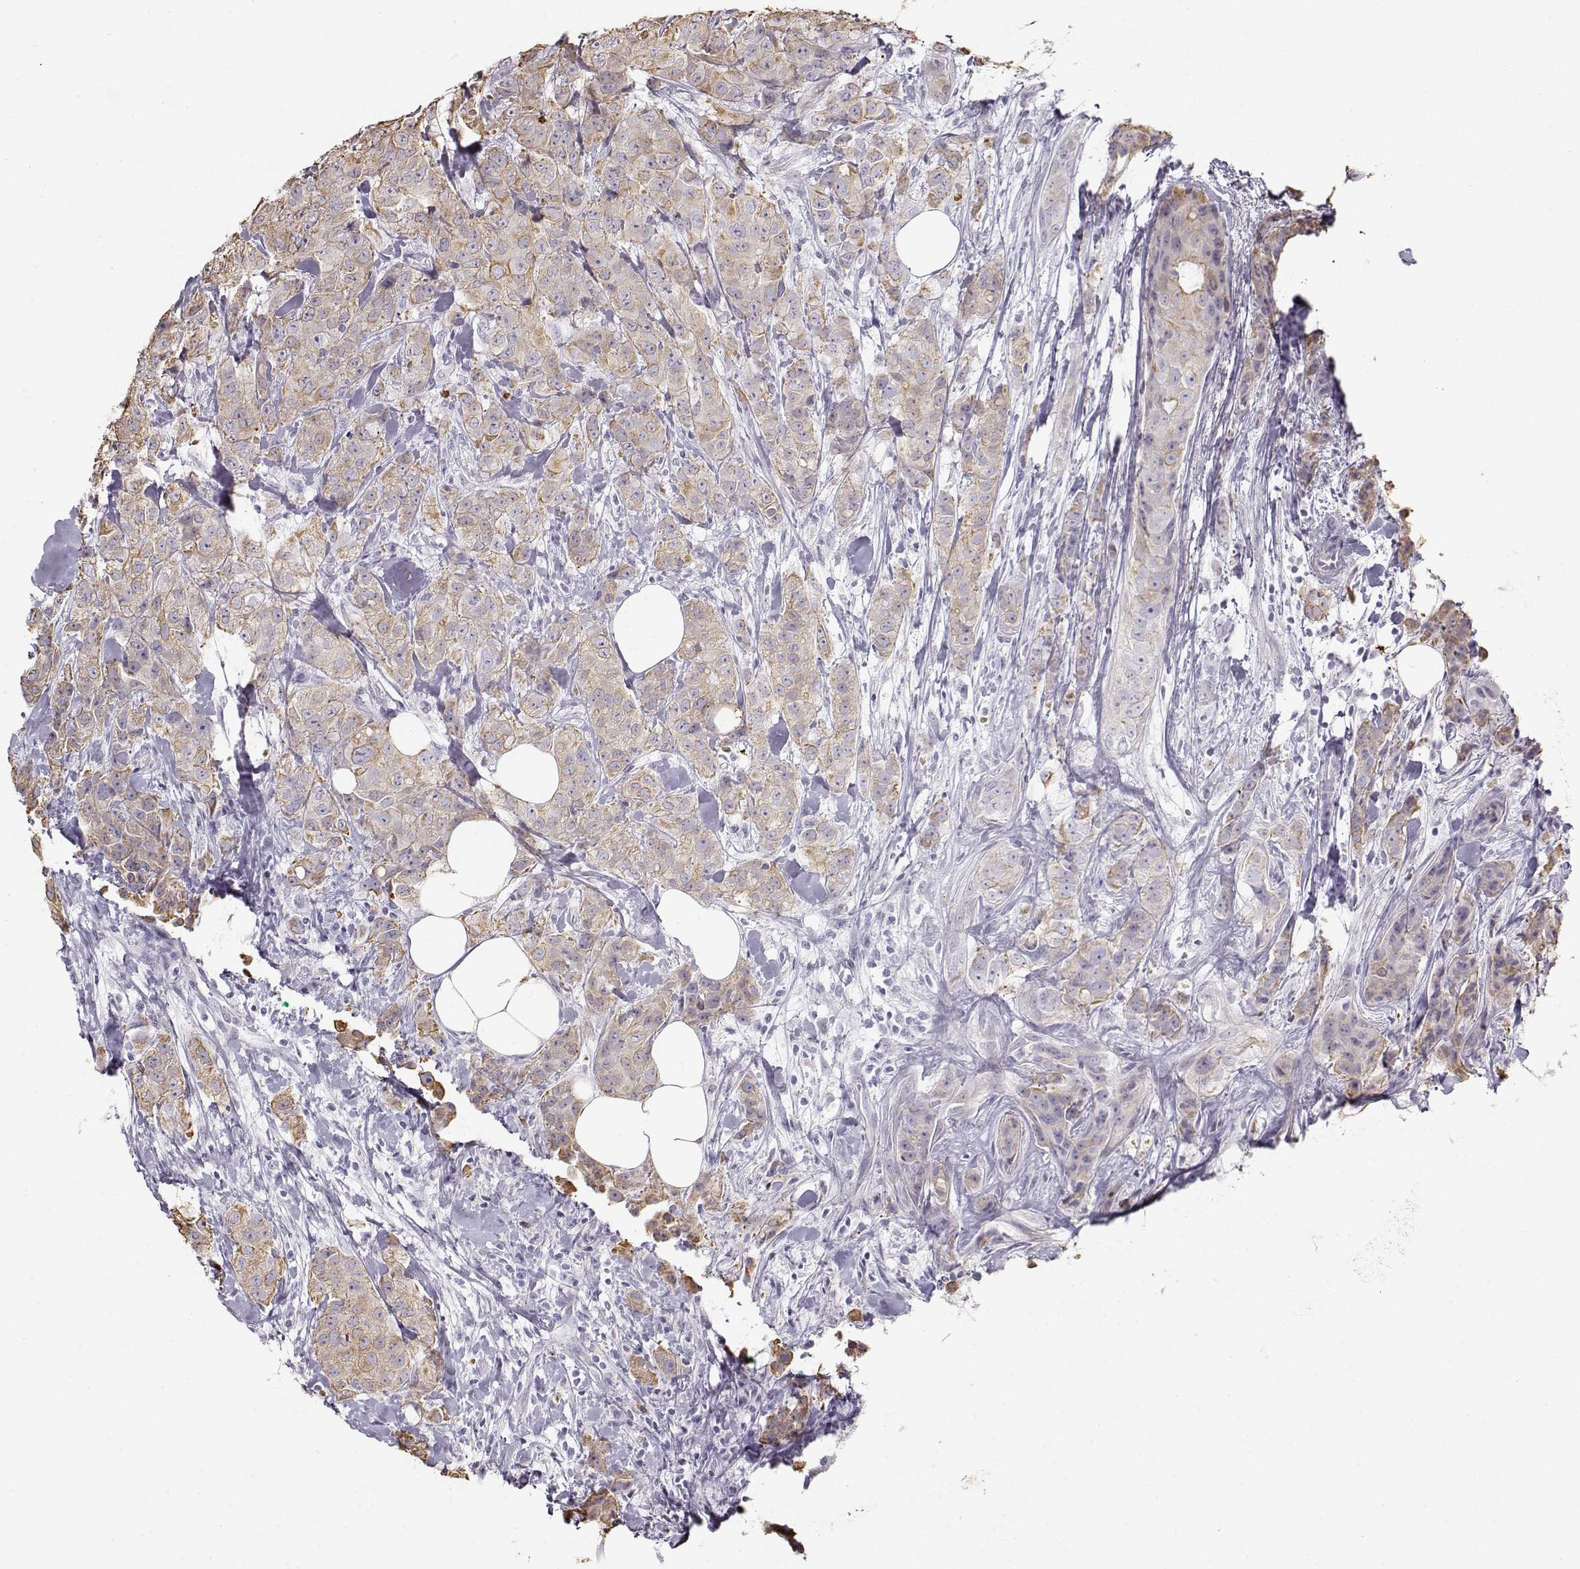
{"staining": {"intensity": "weak", "quantity": ">75%", "location": "cytoplasmic/membranous"}, "tissue": "breast cancer", "cell_type": "Tumor cells", "image_type": "cancer", "snomed": [{"axis": "morphology", "description": "Duct carcinoma"}, {"axis": "topography", "description": "Breast"}], "caption": "Protein staining shows weak cytoplasmic/membranous positivity in approximately >75% of tumor cells in breast cancer (infiltrating ductal carcinoma).", "gene": "S100B", "patient": {"sex": "female", "age": 43}}